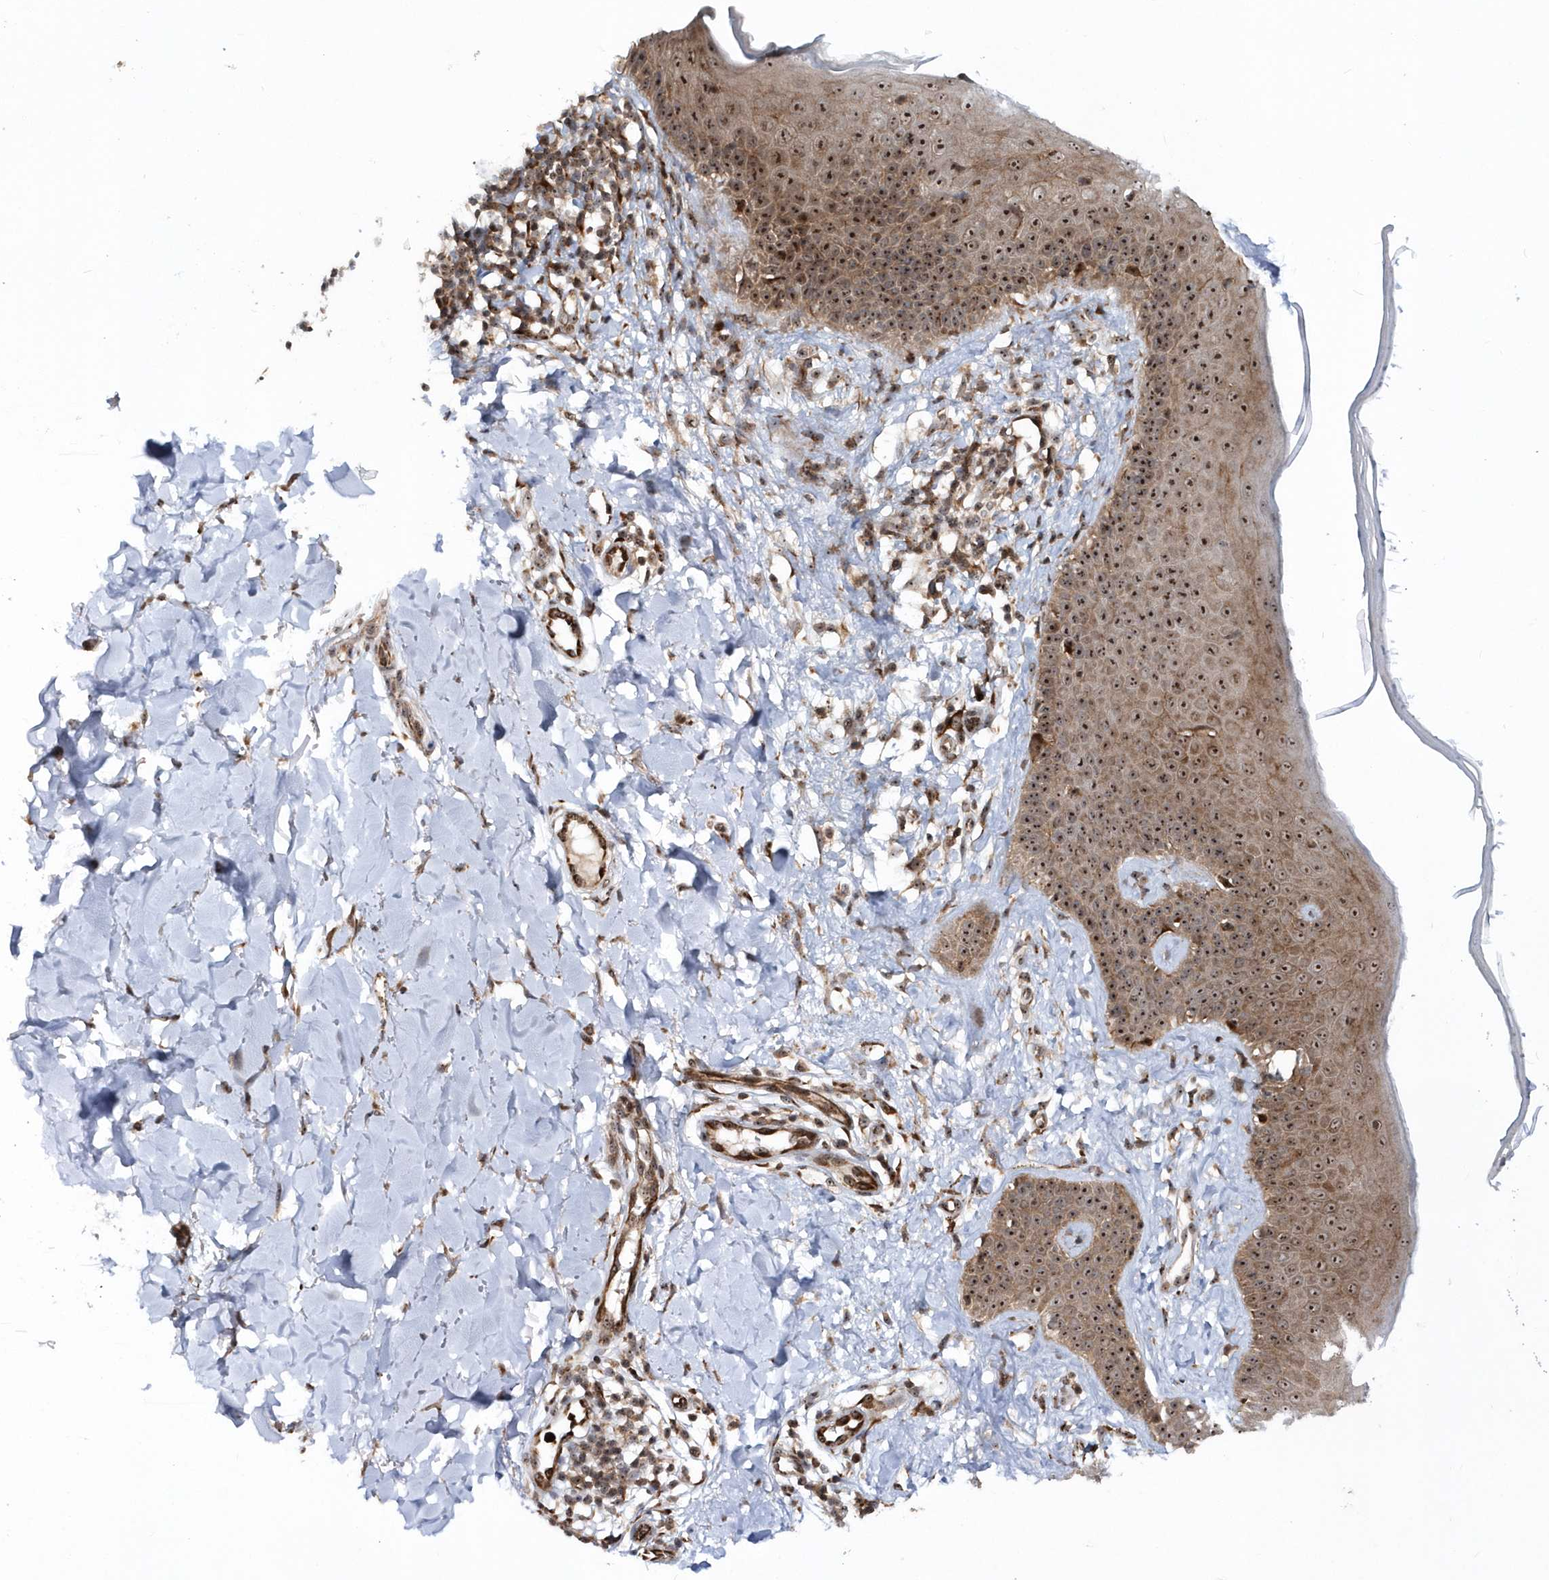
{"staining": {"intensity": "moderate", "quantity": "25%-75%", "location": "cytoplasmic/membranous"}, "tissue": "skin", "cell_type": "Fibroblasts", "image_type": "normal", "snomed": [{"axis": "morphology", "description": "Normal tissue, NOS"}, {"axis": "topography", "description": "Skin"}], "caption": "Approximately 25%-75% of fibroblasts in benign skin demonstrate moderate cytoplasmic/membranous protein staining as visualized by brown immunohistochemical staining.", "gene": "SOWAHB", "patient": {"sex": "male", "age": 52}}